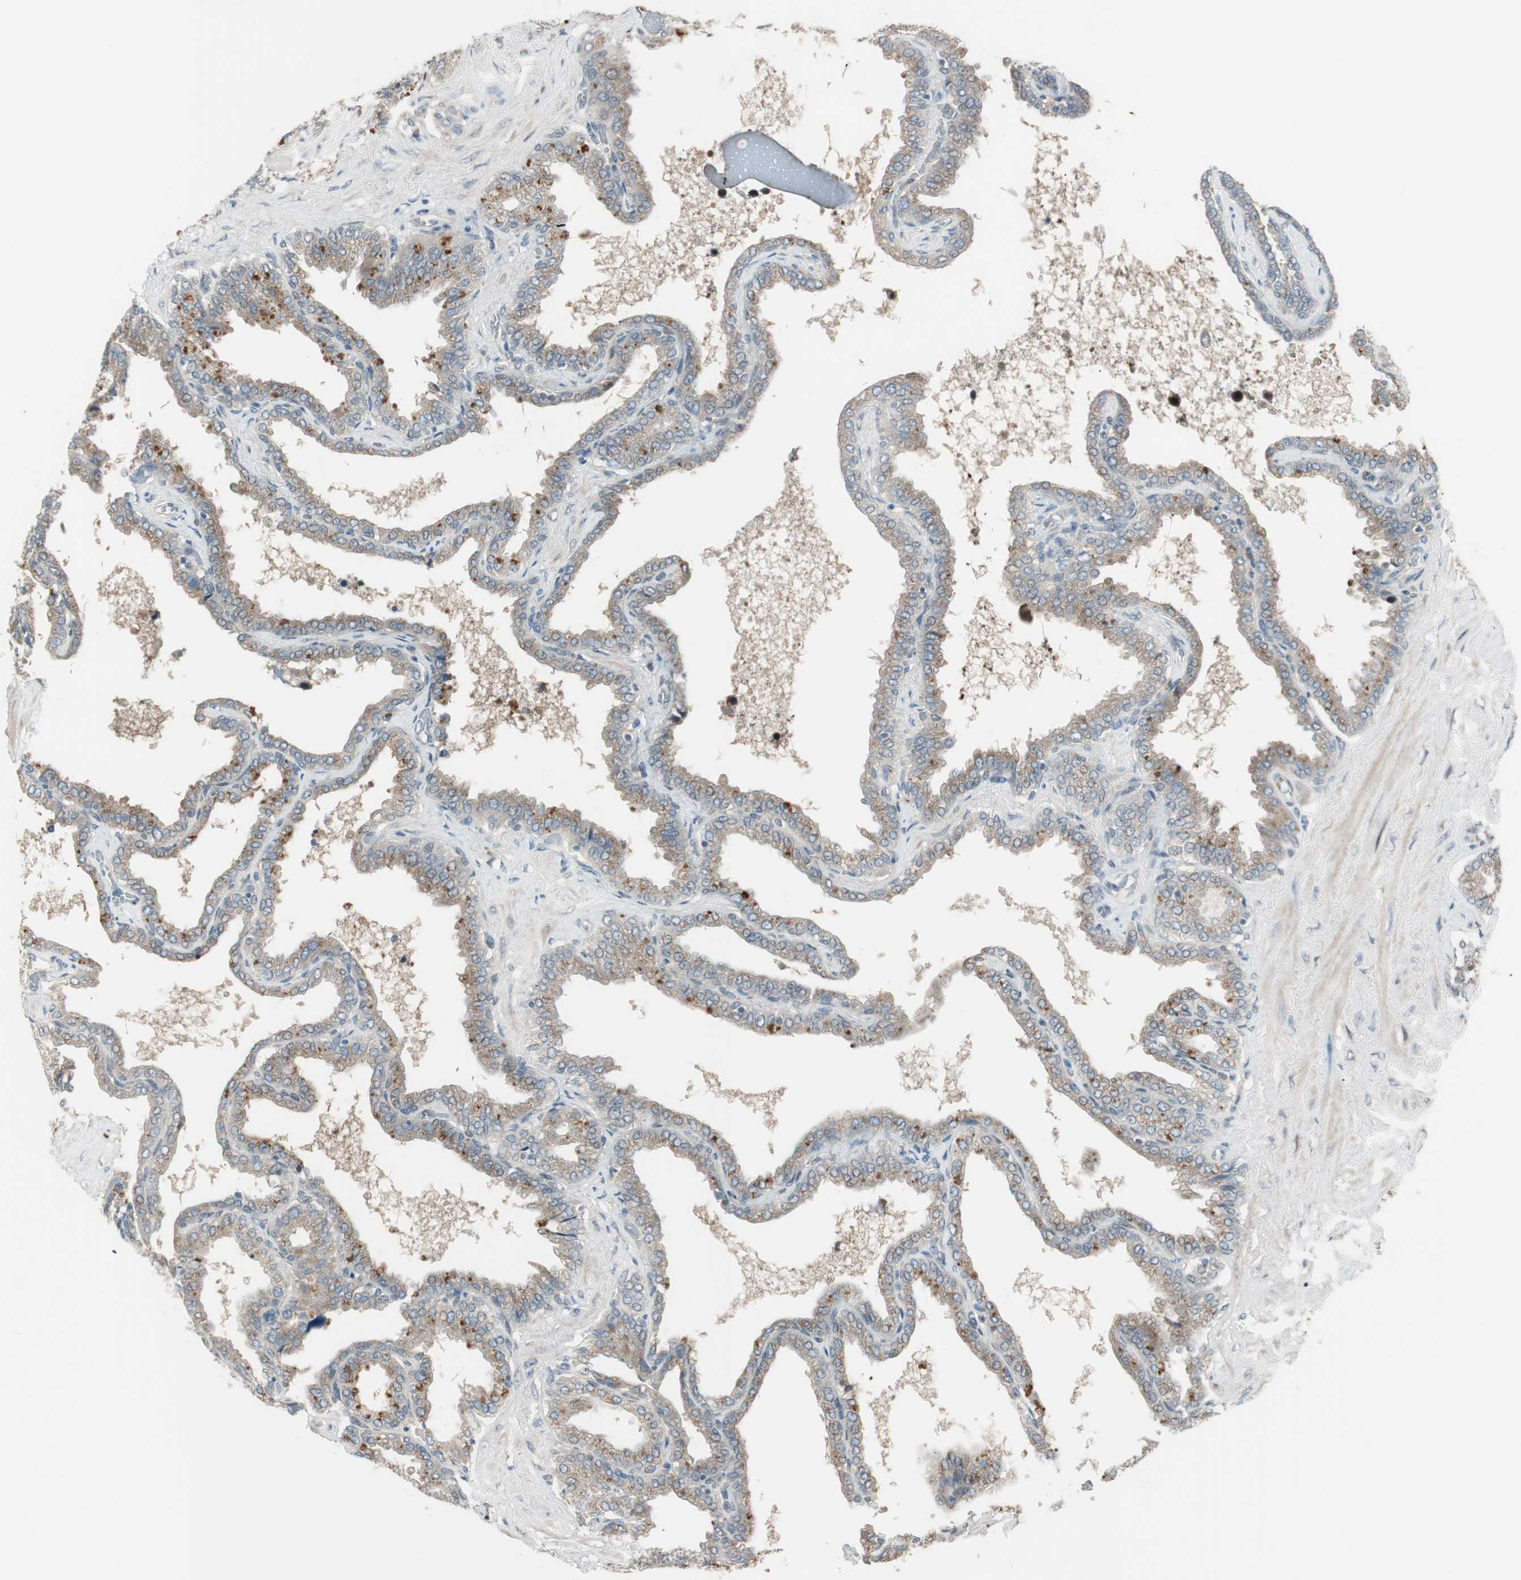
{"staining": {"intensity": "moderate", "quantity": ">75%", "location": "cytoplasmic/membranous"}, "tissue": "seminal vesicle", "cell_type": "Glandular cells", "image_type": "normal", "snomed": [{"axis": "morphology", "description": "Normal tissue, NOS"}, {"axis": "topography", "description": "Seminal veicle"}], "caption": "The immunohistochemical stain shows moderate cytoplasmic/membranous staining in glandular cells of unremarkable seminal vesicle.", "gene": "CGRRF1", "patient": {"sex": "male", "age": 46}}